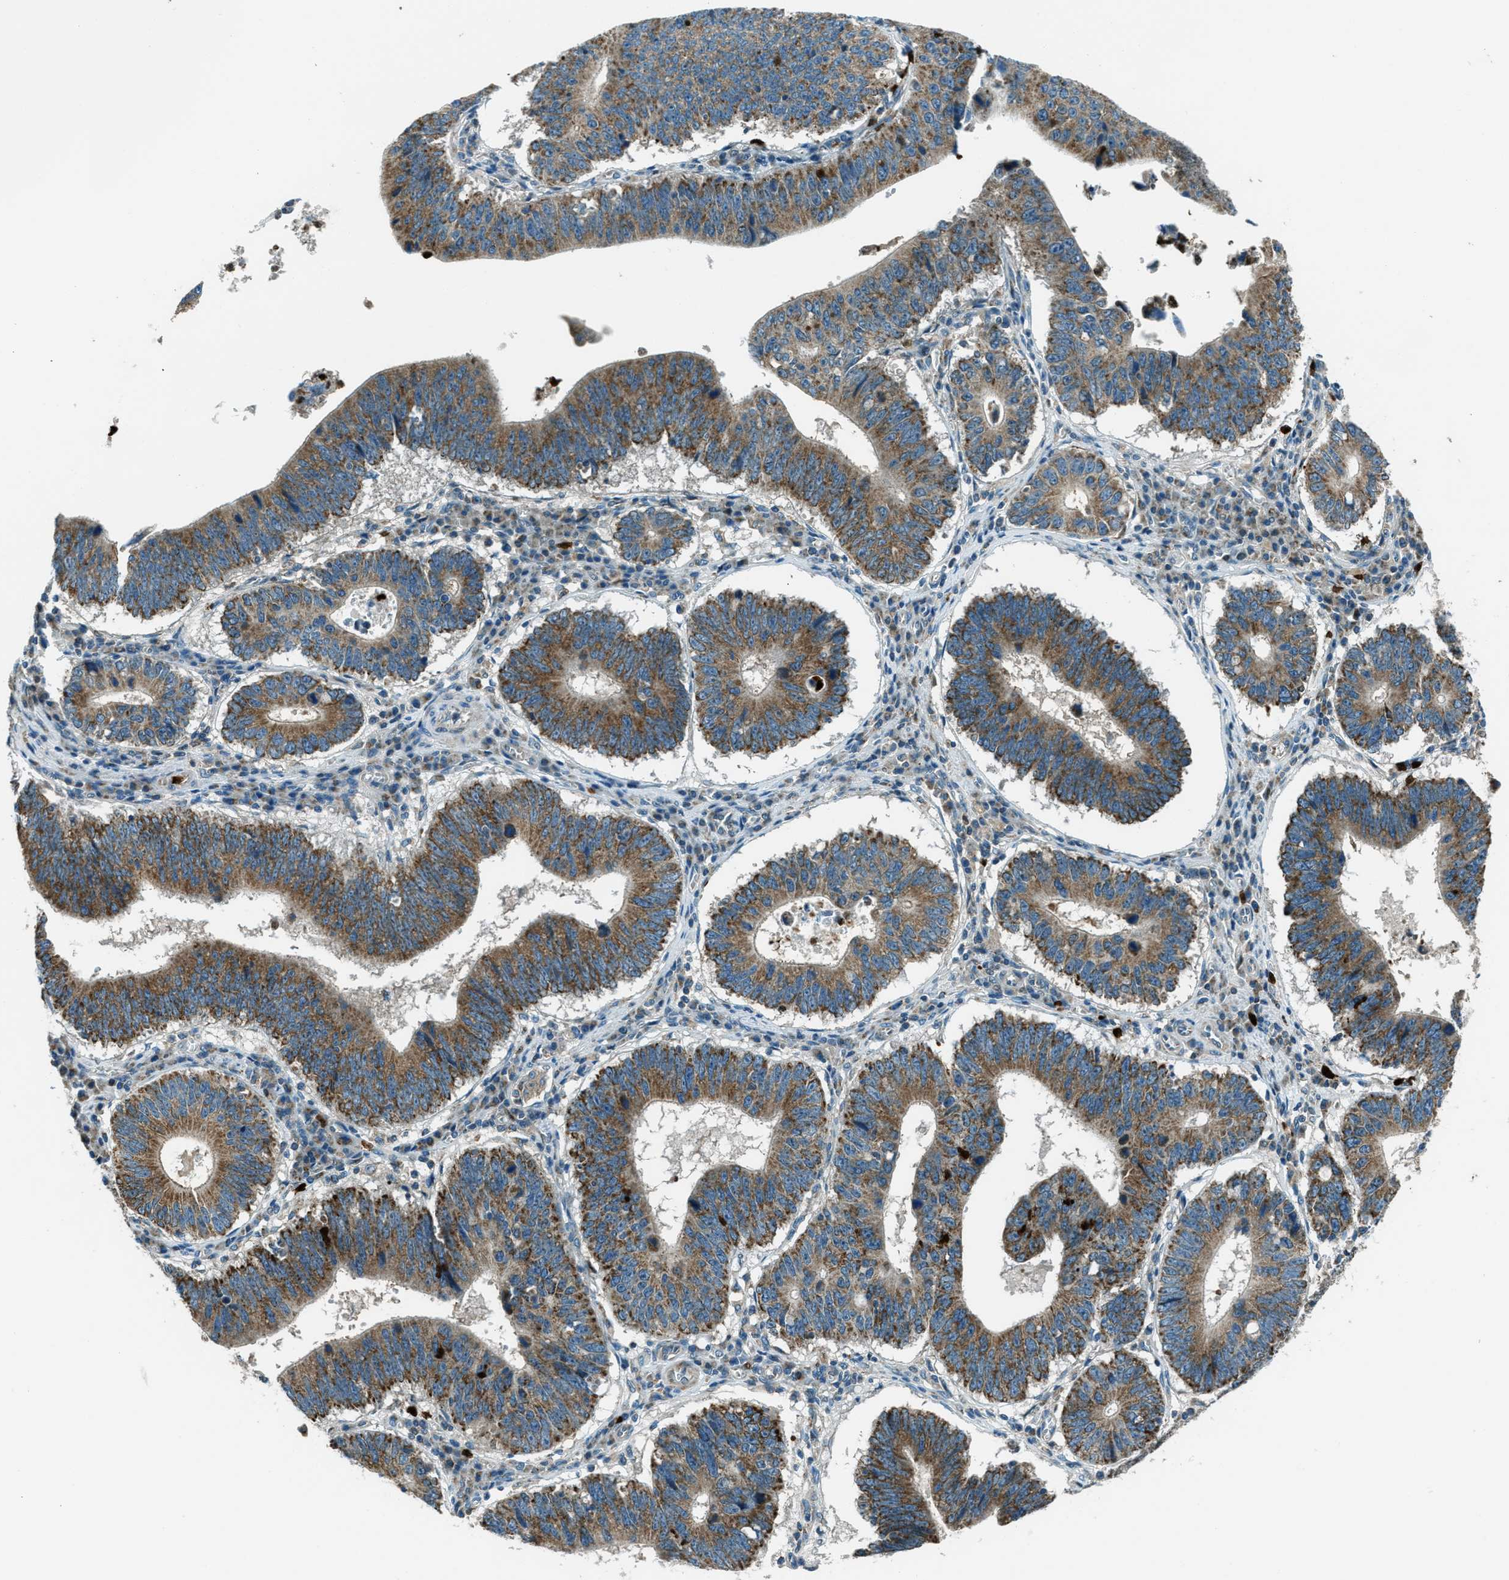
{"staining": {"intensity": "moderate", "quantity": ">75%", "location": "cytoplasmic/membranous"}, "tissue": "stomach cancer", "cell_type": "Tumor cells", "image_type": "cancer", "snomed": [{"axis": "morphology", "description": "Adenocarcinoma, NOS"}, {"axis": "topography", "description": "Stomach"}], "caption": "Human stomach cancer (adenocarcinoma) stained with a protein marker exhibits moderate staining in tumor cells.", "gene": "FAR1", "patient": {"sex": "male", "age": 59}}